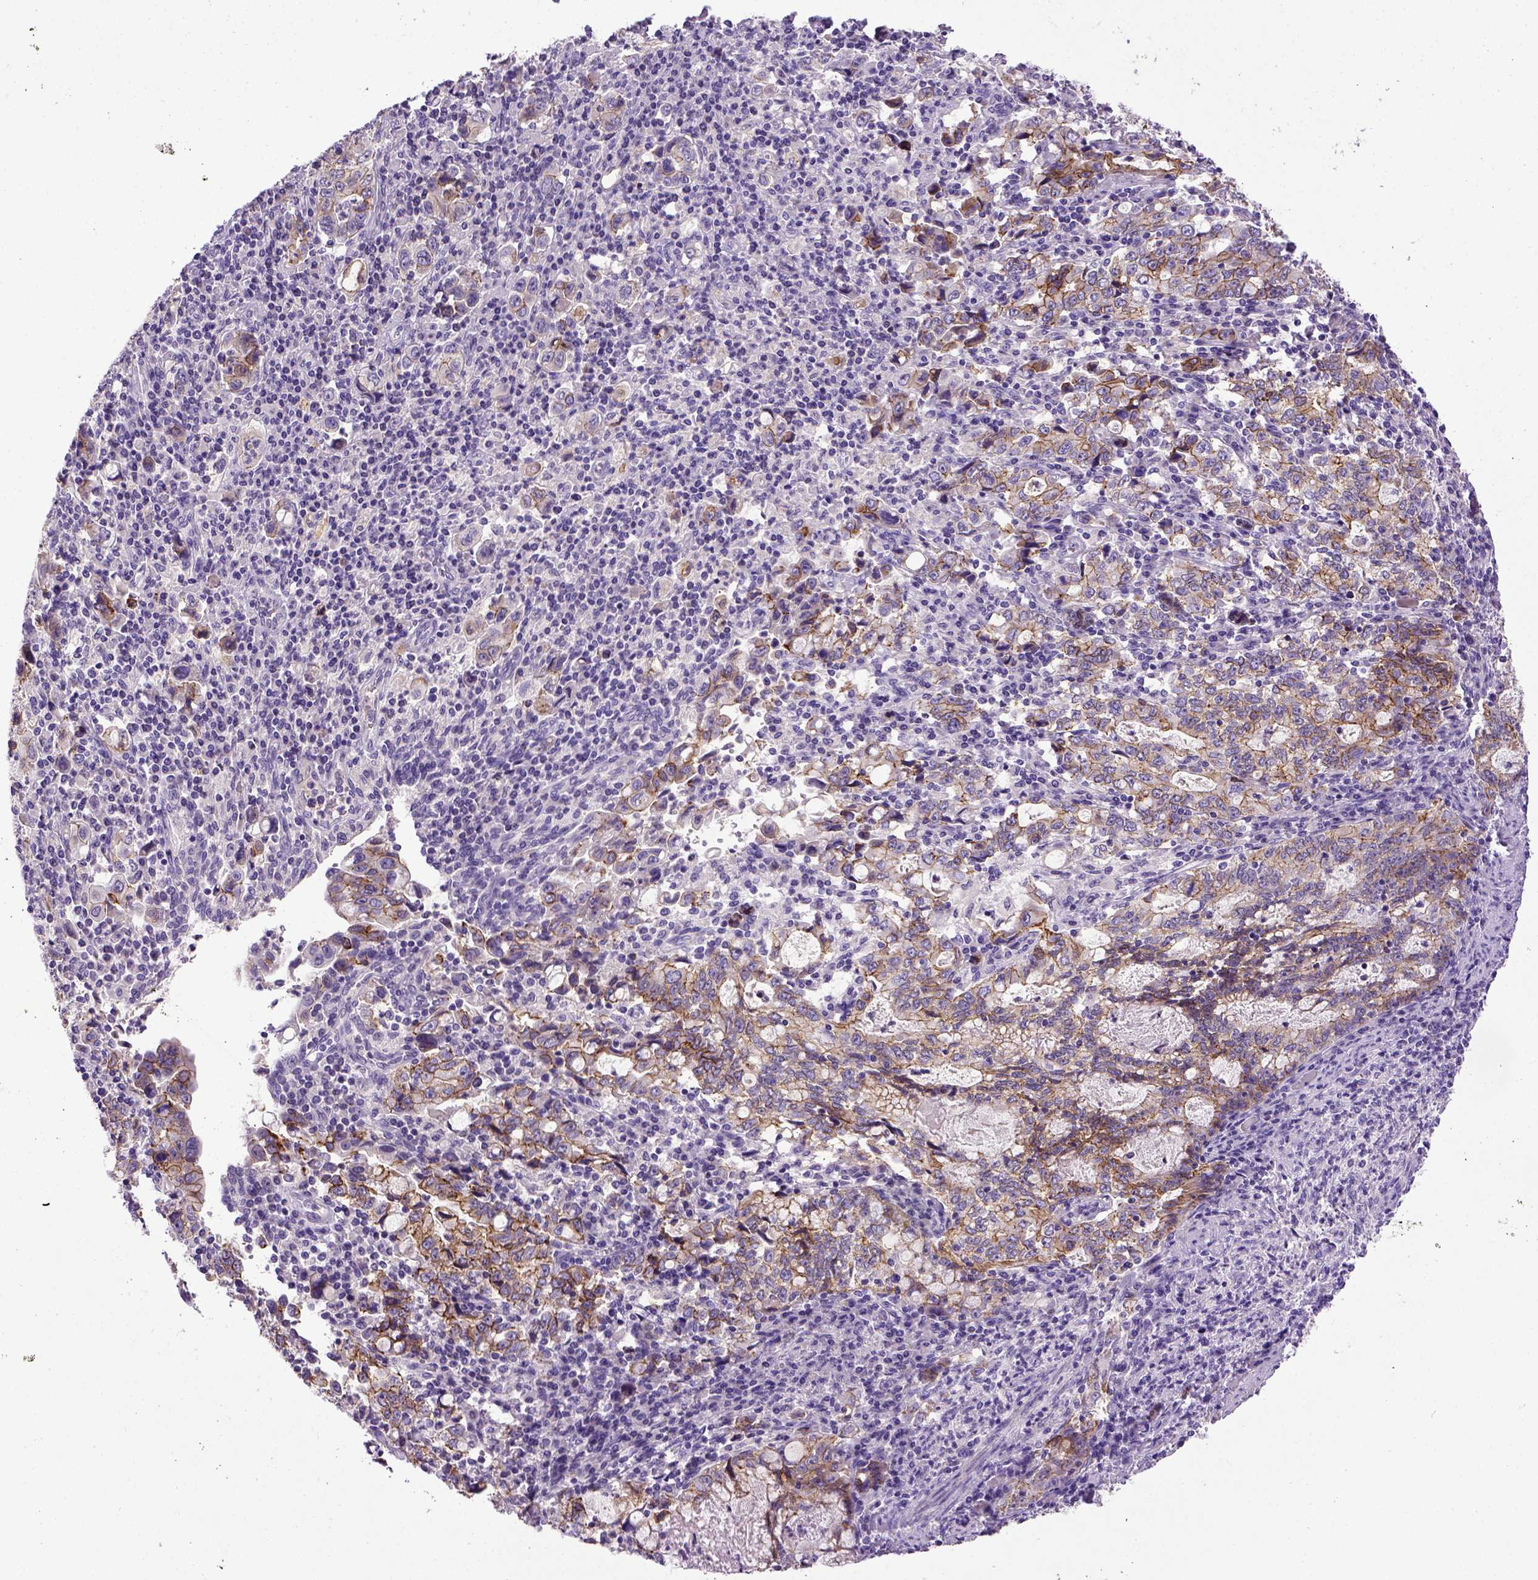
{"staining": {"intensity": "weak", "quantity": "25%-75%", "location": "cytoplasmic/membranous"}, "tissue": "stomach cancer", "cell_type": "Tumor cells", "image_type": "cancer", "snomed": [{"axis": "morphology", "description": "Adenocarcinoma, NOS"}, {"axis": "topography", "description": "Stomach, lower"}], "caption": "IHC (DAB) staining of human stomach cancer (adenocarcinoma) shows weak cytoplasmic/membranous protein positivity in approximately 25%-75% of tumor cells. (Brightfield microscopy of DAB IHC at high magnification).", "gene": "CDH1", "patient": {"sex": "female", "age": 72}}